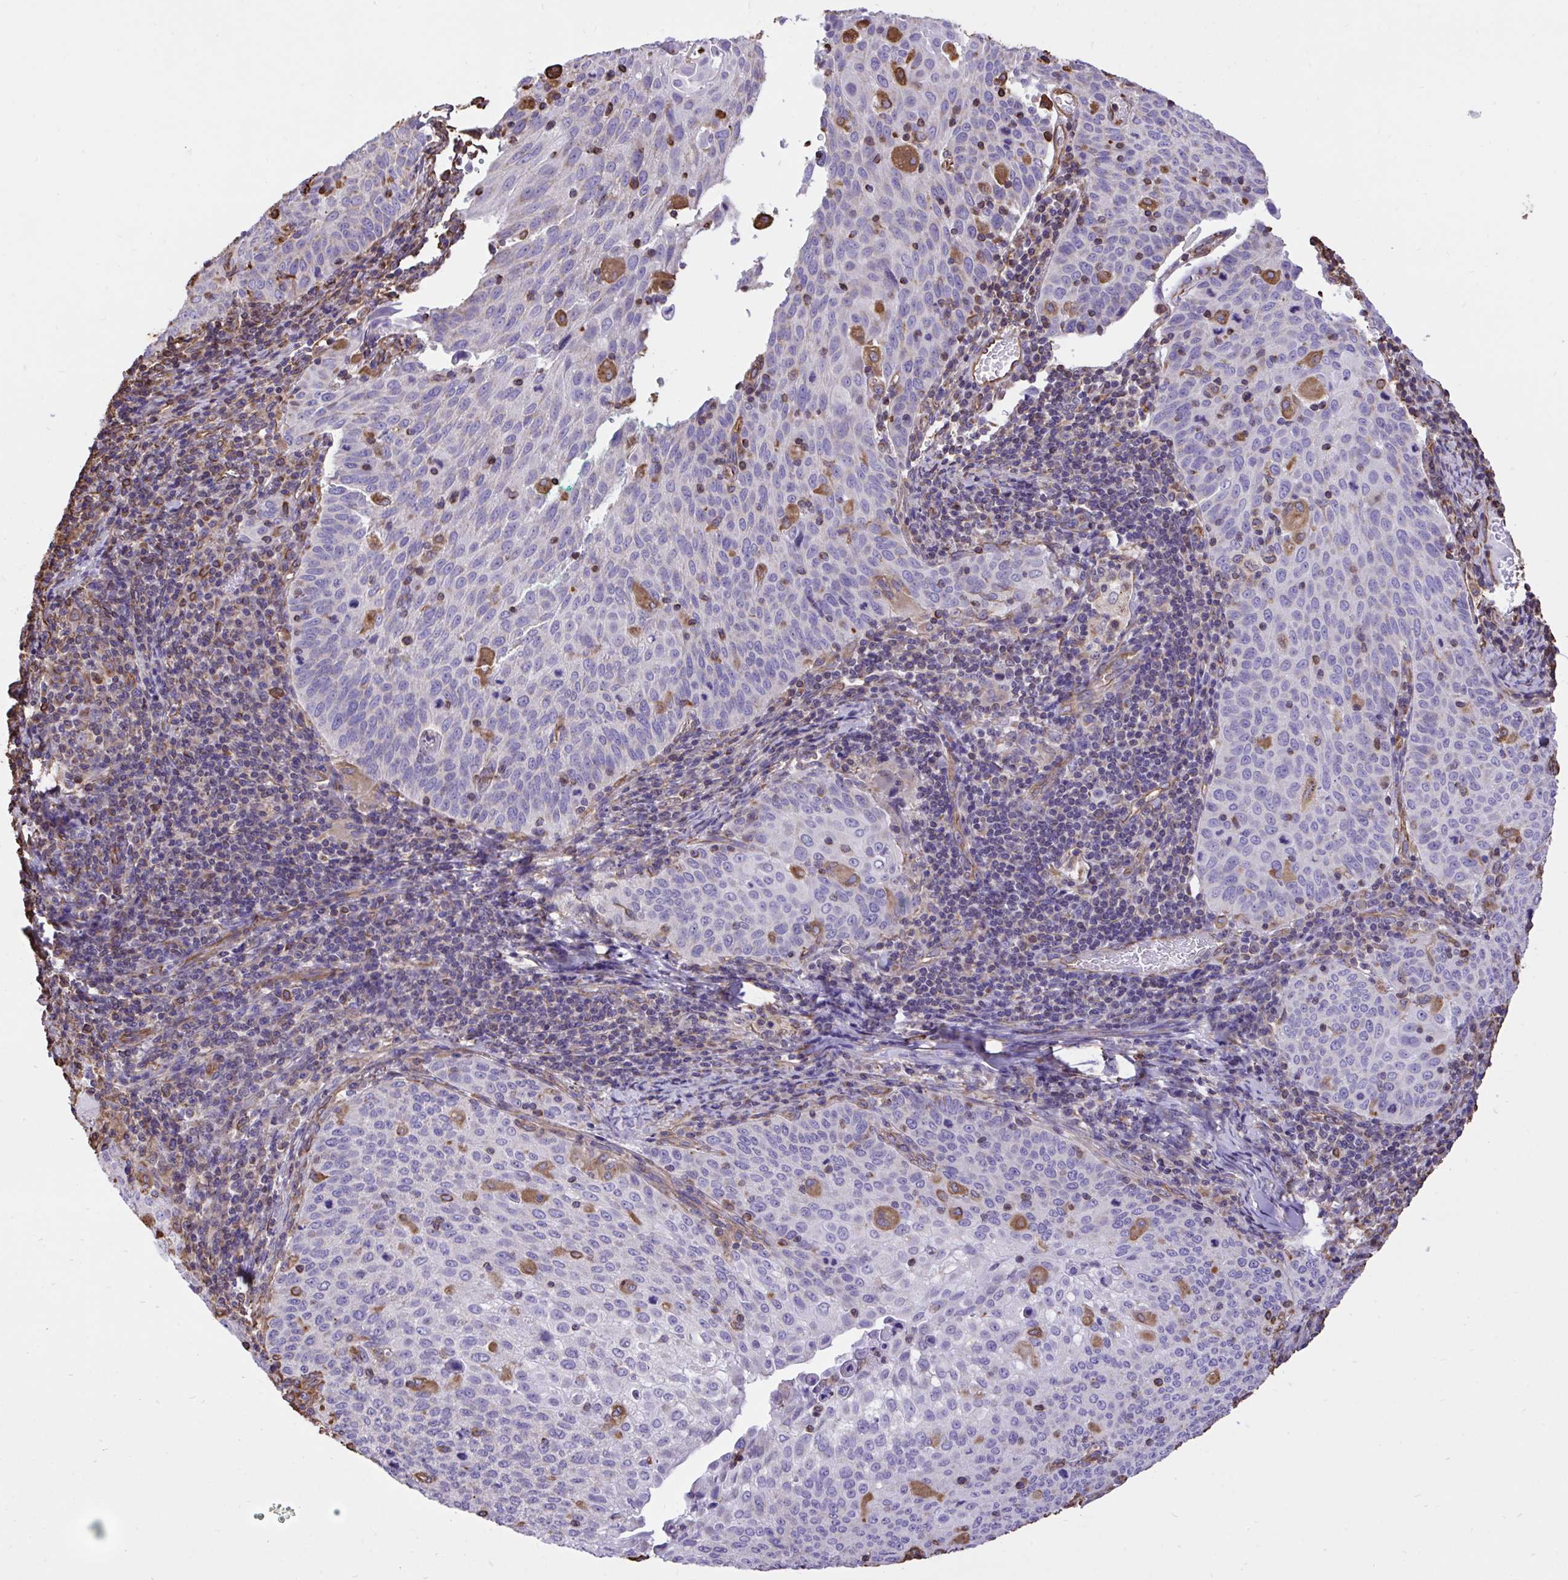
{"staining": {"intensity": "negative", "quantity": "none", "location": "none"}, "tissue": "cervical cancer", "cell_type": "Tumor cells", "image_type": "cancer", "snomed": [{"axis": "morphology", "description": "Squamous cell carcinoma, NOS"}, {"axis": "topography", "description": "Cervix"}], "caption": "IHC of human cervical squamous cell carcinoma reveals no expression in tumor cells.", "gene": "RNF103", "patient": {"sex": "female", "age": 65}}